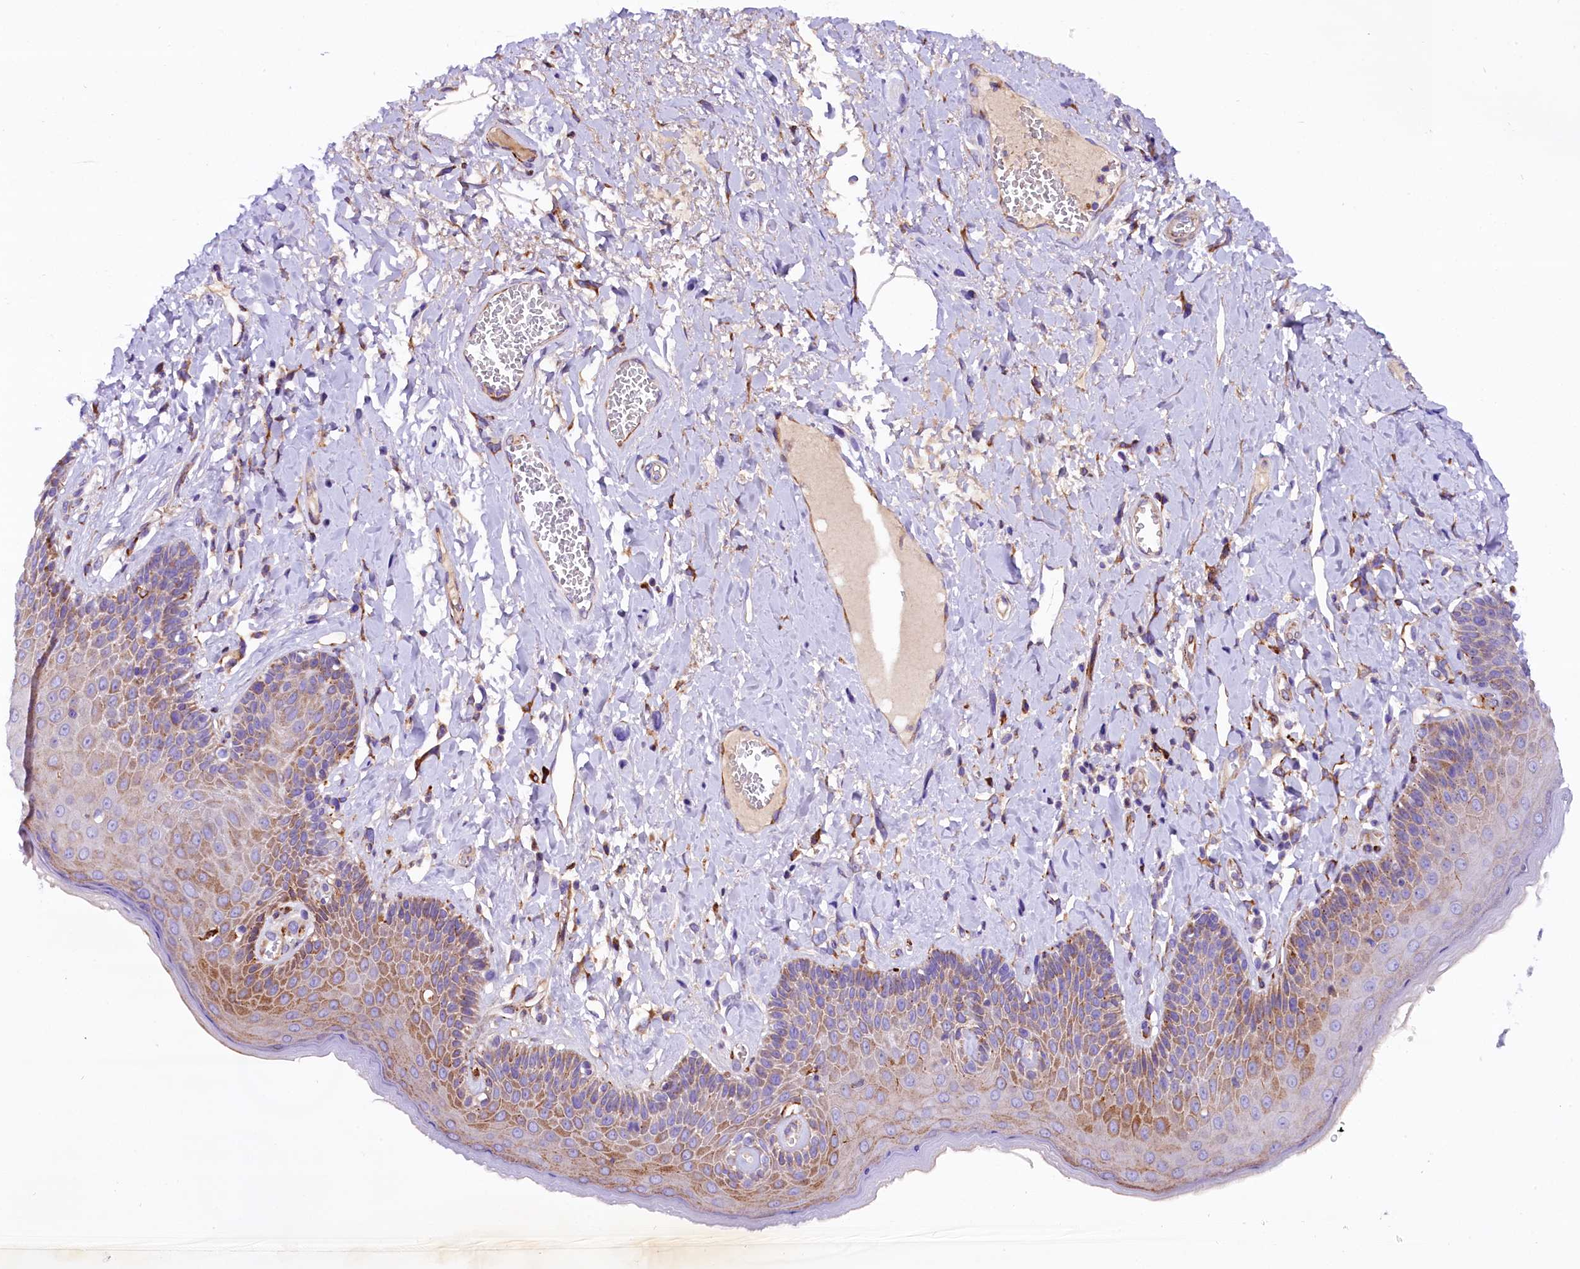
{"staining": {"intensity": "moderate", "quantity": ">75%", "location": "cytoplasmic/membranous"}, "tissue": "skin", "cell_type": "Epidermal cells", "image_type": "normal", "snomed": [{"axis": "morphology", "description": "Normal tissue, NOS"}, {"axis": "topography", "description": "Anal"}], "caption": "Protein staining of unremarkable skin reveals moderate cytoplasmic/membranous staining in about >75% of epidermal cells.", "gene": "CMTR2", "patient": {"sex": "male", "age": 69}}